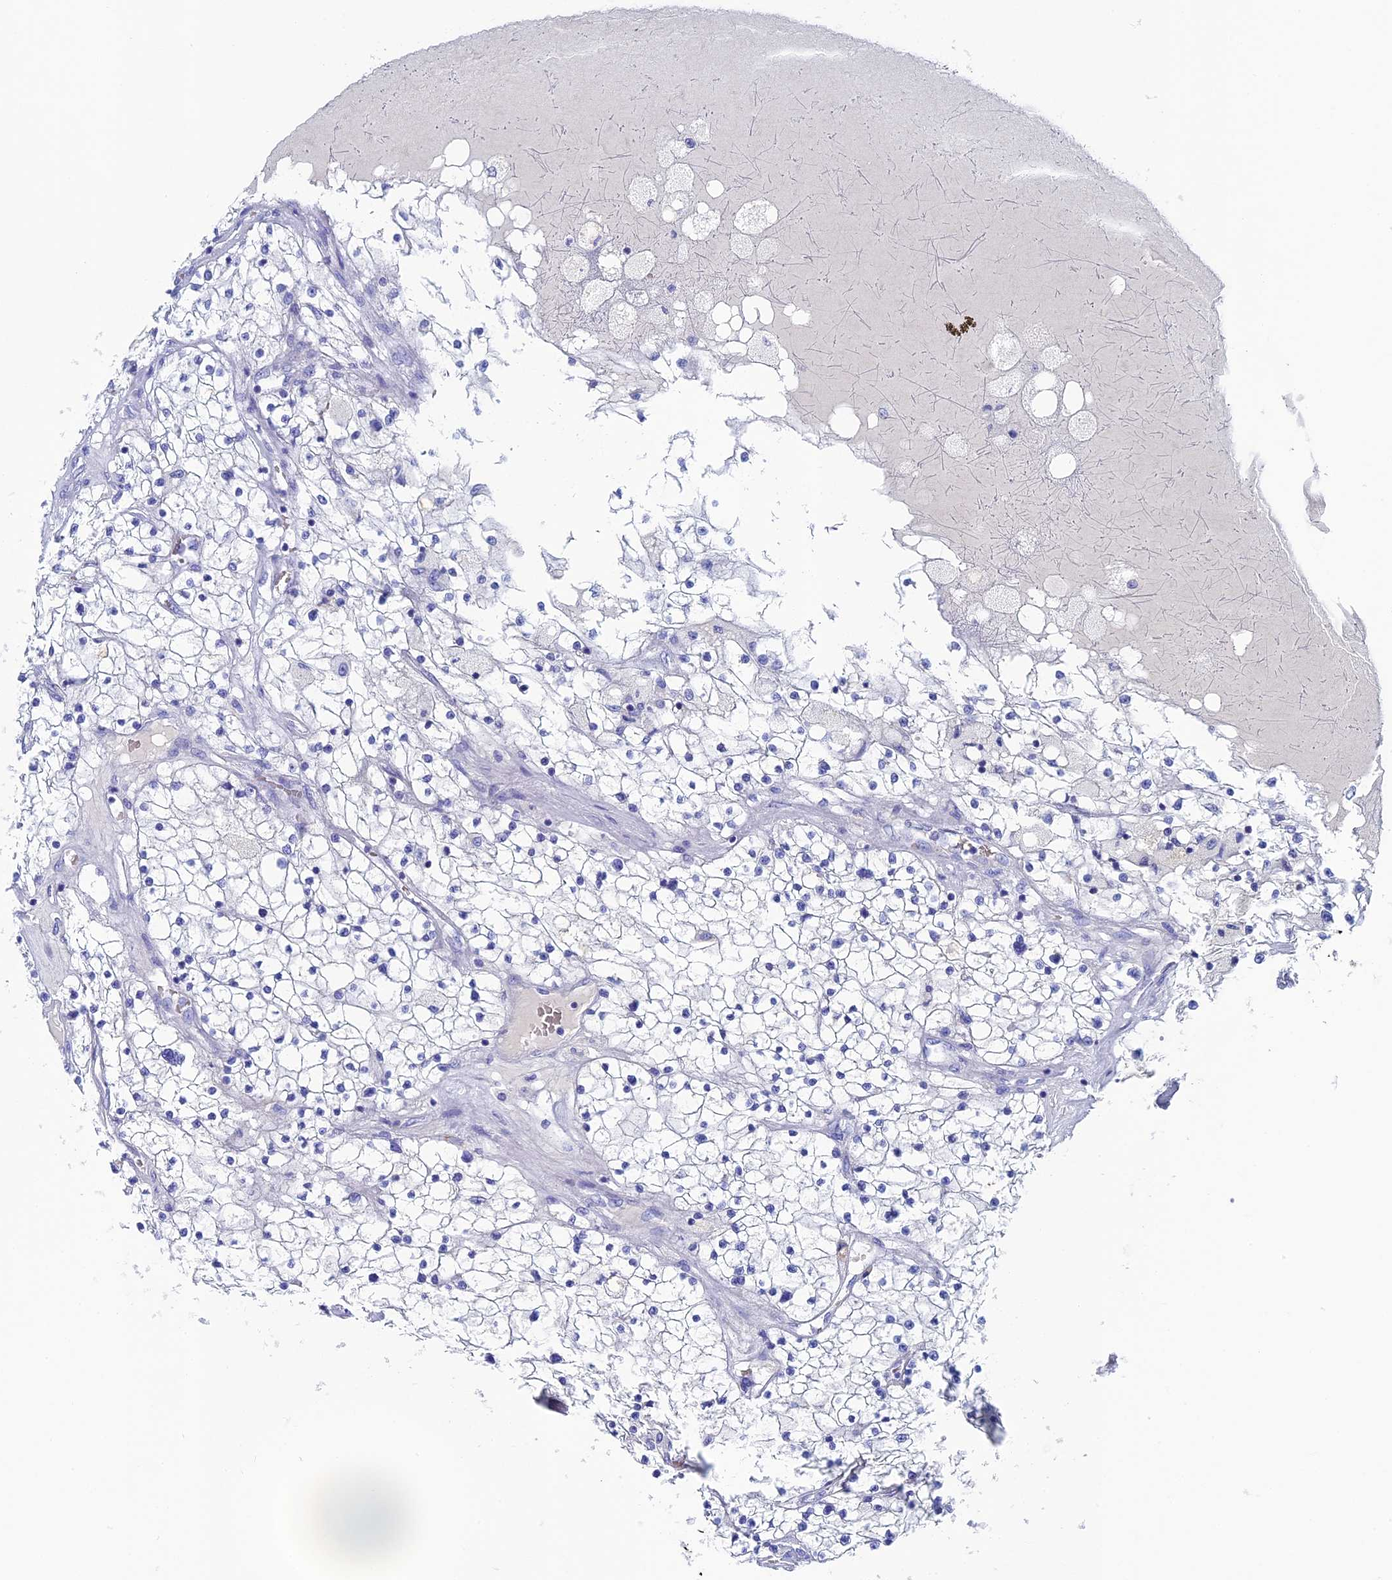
{"staining": {"intensity": "negative", "quantity": "none", "location": "none"}, "tissue": "renal cancer", "cell_type": "Tumor cells", "image_type": "cancer", "snomed": [{"axis": "morphology", "description": "Normal tissue, NOS"}, {"axis": "morphology", "description": "Adenocarcinoma, NOS"}, {"axis": "topography", "description": "Kidney"}], "caption": "The histopathology image reveals no significant expression in tumor cells of adenocarcinoma (renal).", "gene": "UNC119", "patient": {"sex": "male", "age": 68}}